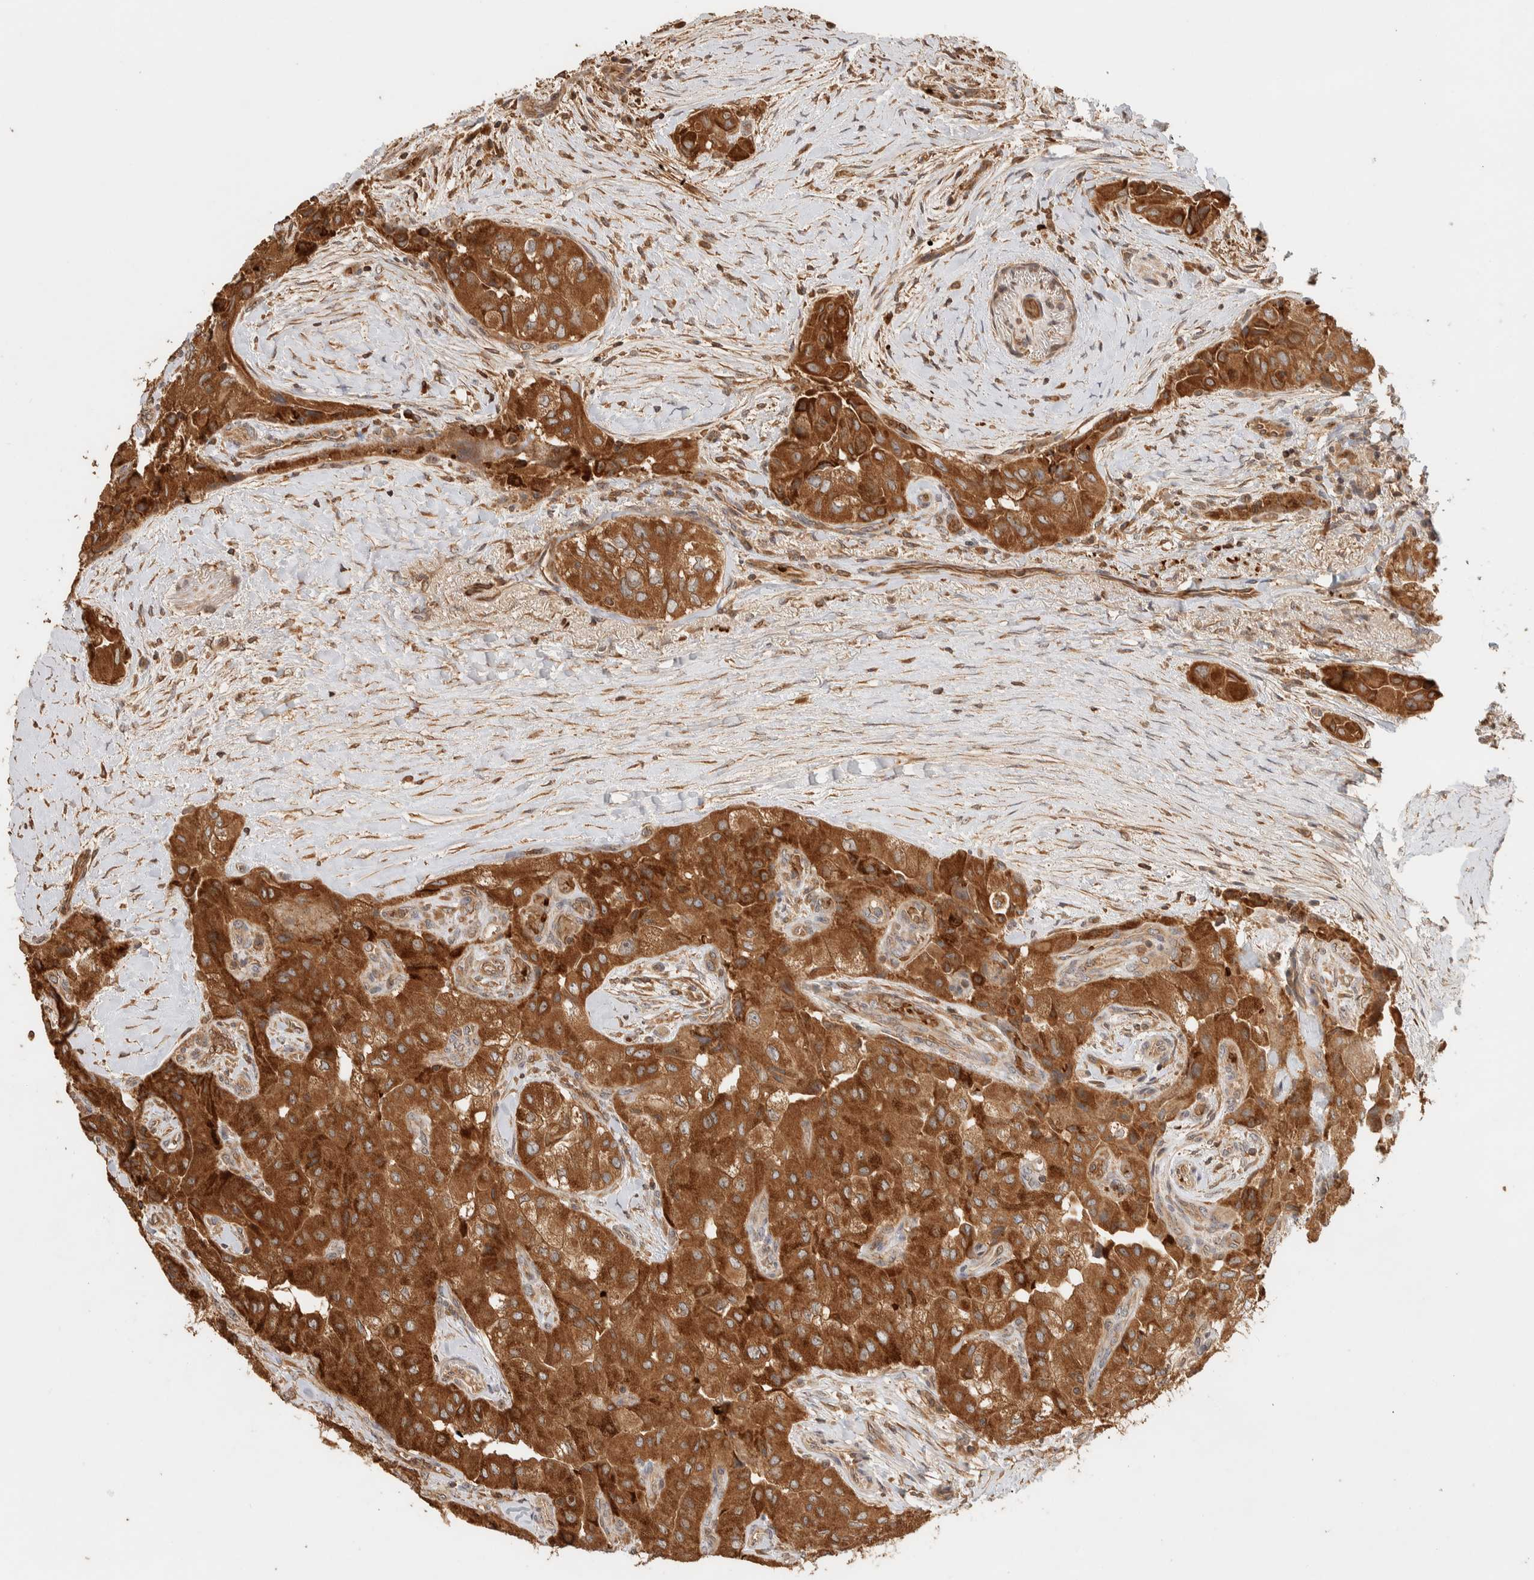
{"staining": {"intensity": "strong", "quantity": ">75%", "location": "cytoplasmic/membranous"}, "tissue": "thyroid cancer", "cell_type": "Tumor cells", "image_type": "cancer", "snomed": [{"axis": "morphology", "description": "Papillary adenocarcinoma, NOS"}, {"axis": "topography", "description": "Thyroid gland"}], "caption": "Tumor cells demonstrate high levels of strong cytoplasmic/membranous staining in approximately >75% of cells in thyroid papillary adenocarcinoma. (brown staining indicates protein expression, while blue staining denotes nuclei).", "gene": "TTI2", "patient": {"sex": "female", "age": 59}}